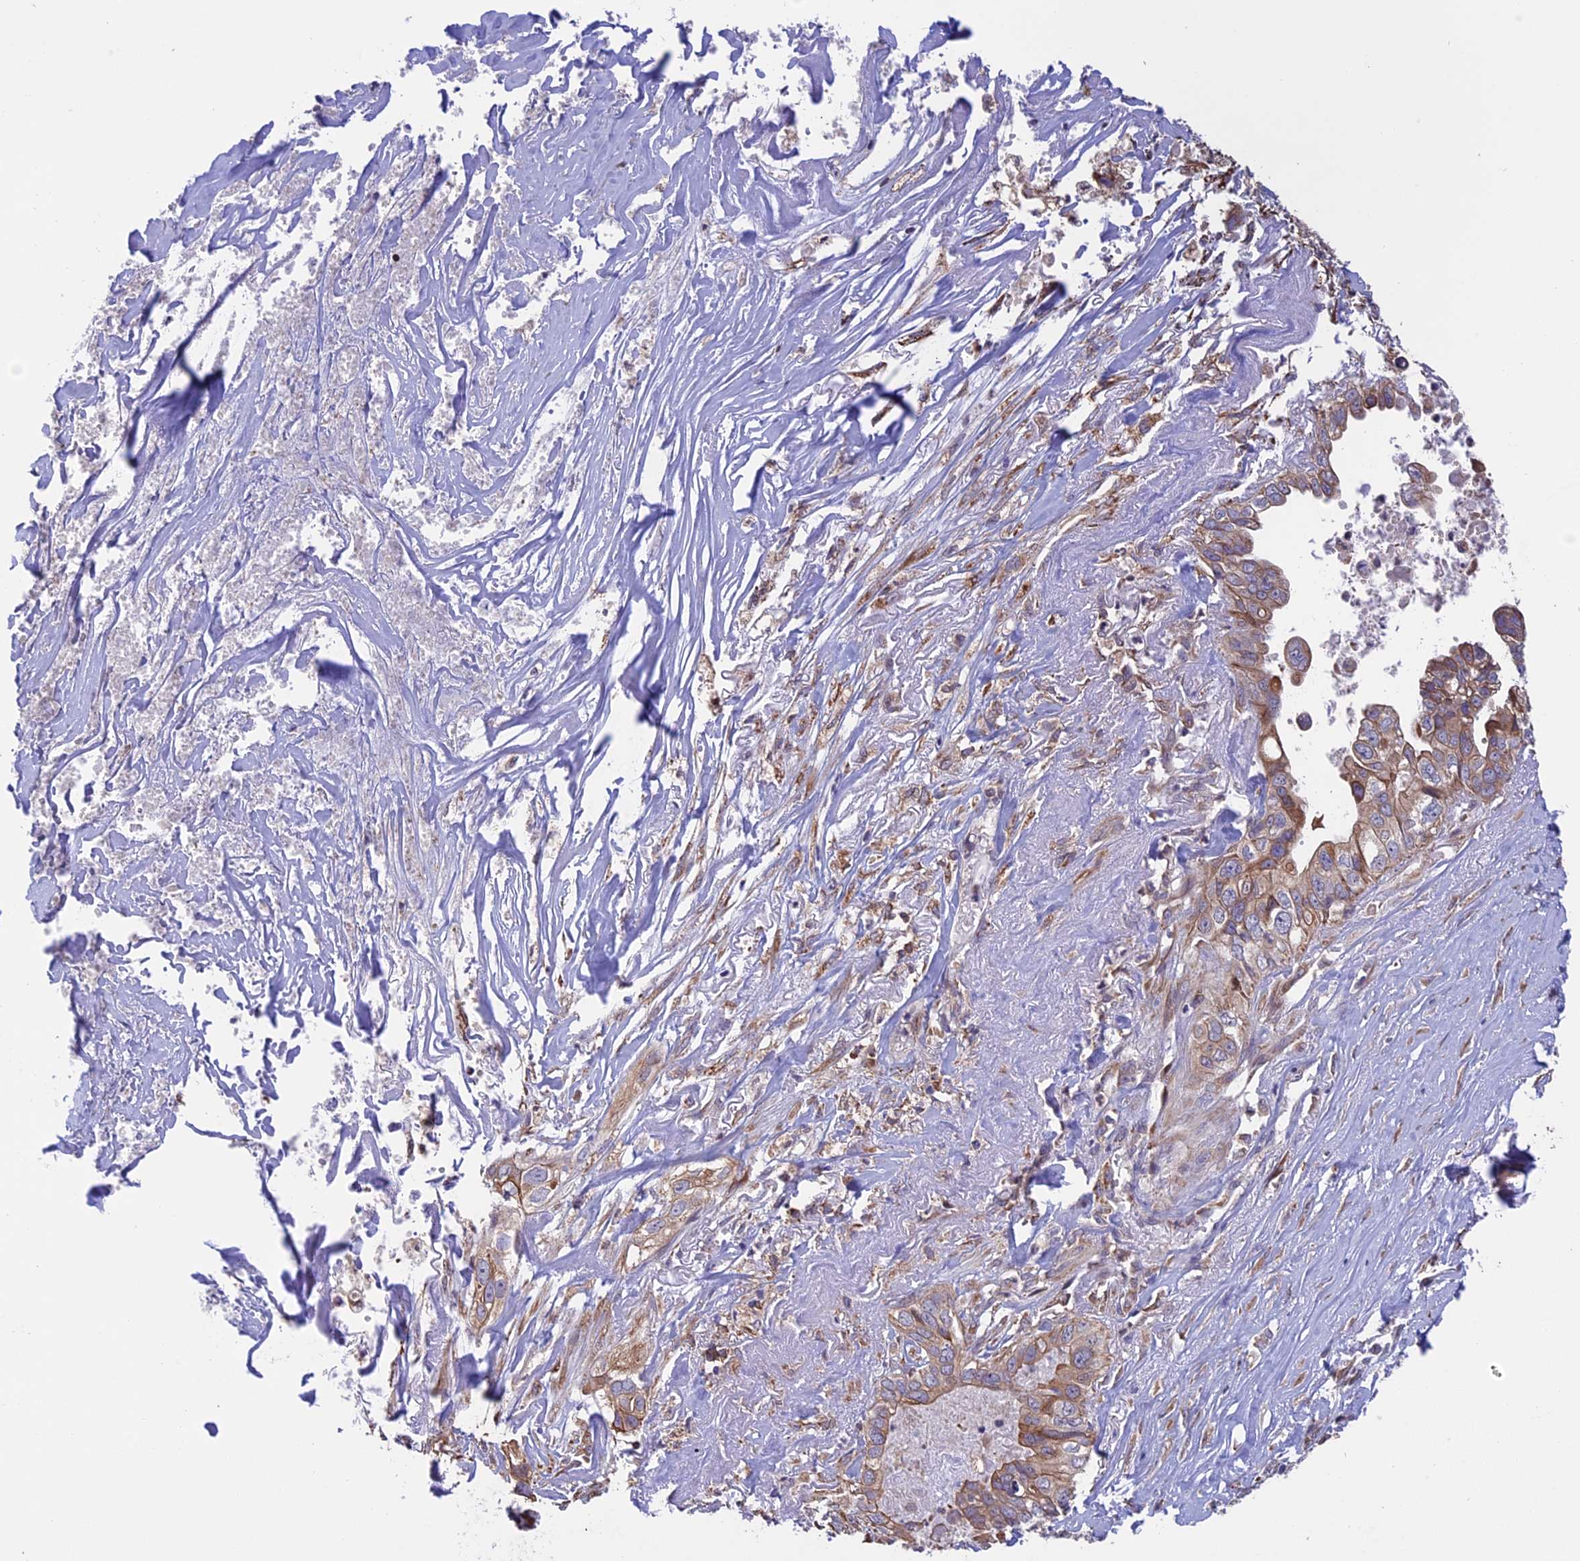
{"staining": {"intensity": "moderate", "quantity": "25%-75%", "location": "cytoplasmic/membranous"}, "tissue": "liver cancer", "cell_type": "Tumor cells", "image_type": "cancer", "snomed": [{"axis": "morphology", "description": "Cholangiocarcinoma"}, {"axis": "topography", "description": "Liver"}], "caption": "This is an image of IHC staining of cholangiocarcinoma (liver), which shows moderate positivity in the cytoplasmic/membranous of tumor cells.", "gene": "DMRTA2", "patient": {"sex": "female", "age": 79}}